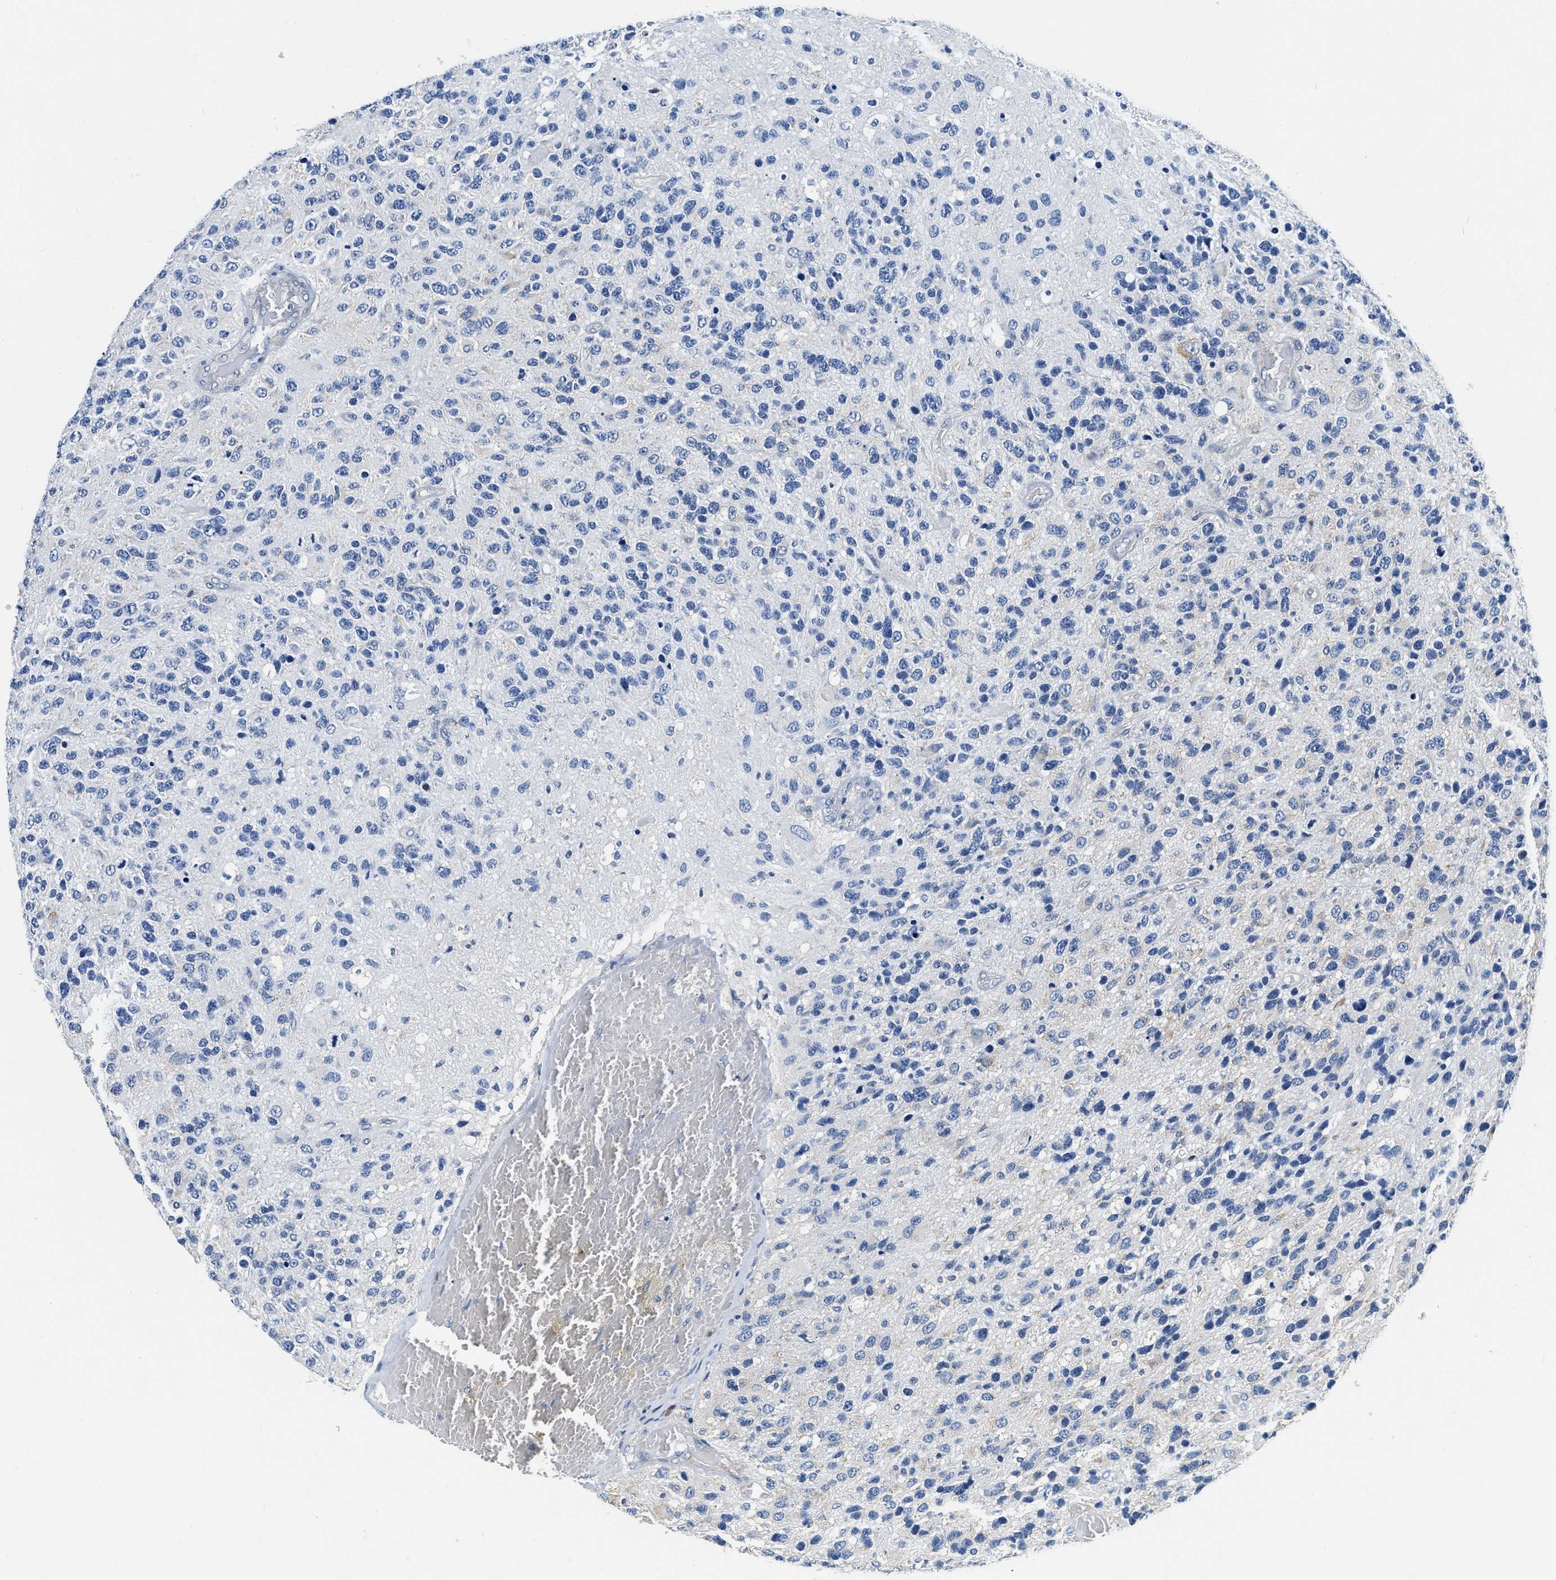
{"staining": {"intensity": "negative", "quantity": "none", "location": "none"}, "tissue": "glioma", "cell_type": "Tumor cells", "image_type": "cancer", "snomed": [{"axis": "morphology", "description": "Glioma, malignant, High grade"}, {"axis": "topography", "description": "Brain"}], "caption": "Tumor cells are negative for brown protein staining in glioma. (DAB IHC with hematoxylin counter stain).", "gene": "EIF2AK2", "patient": {"sex": "female", "age": 58}}